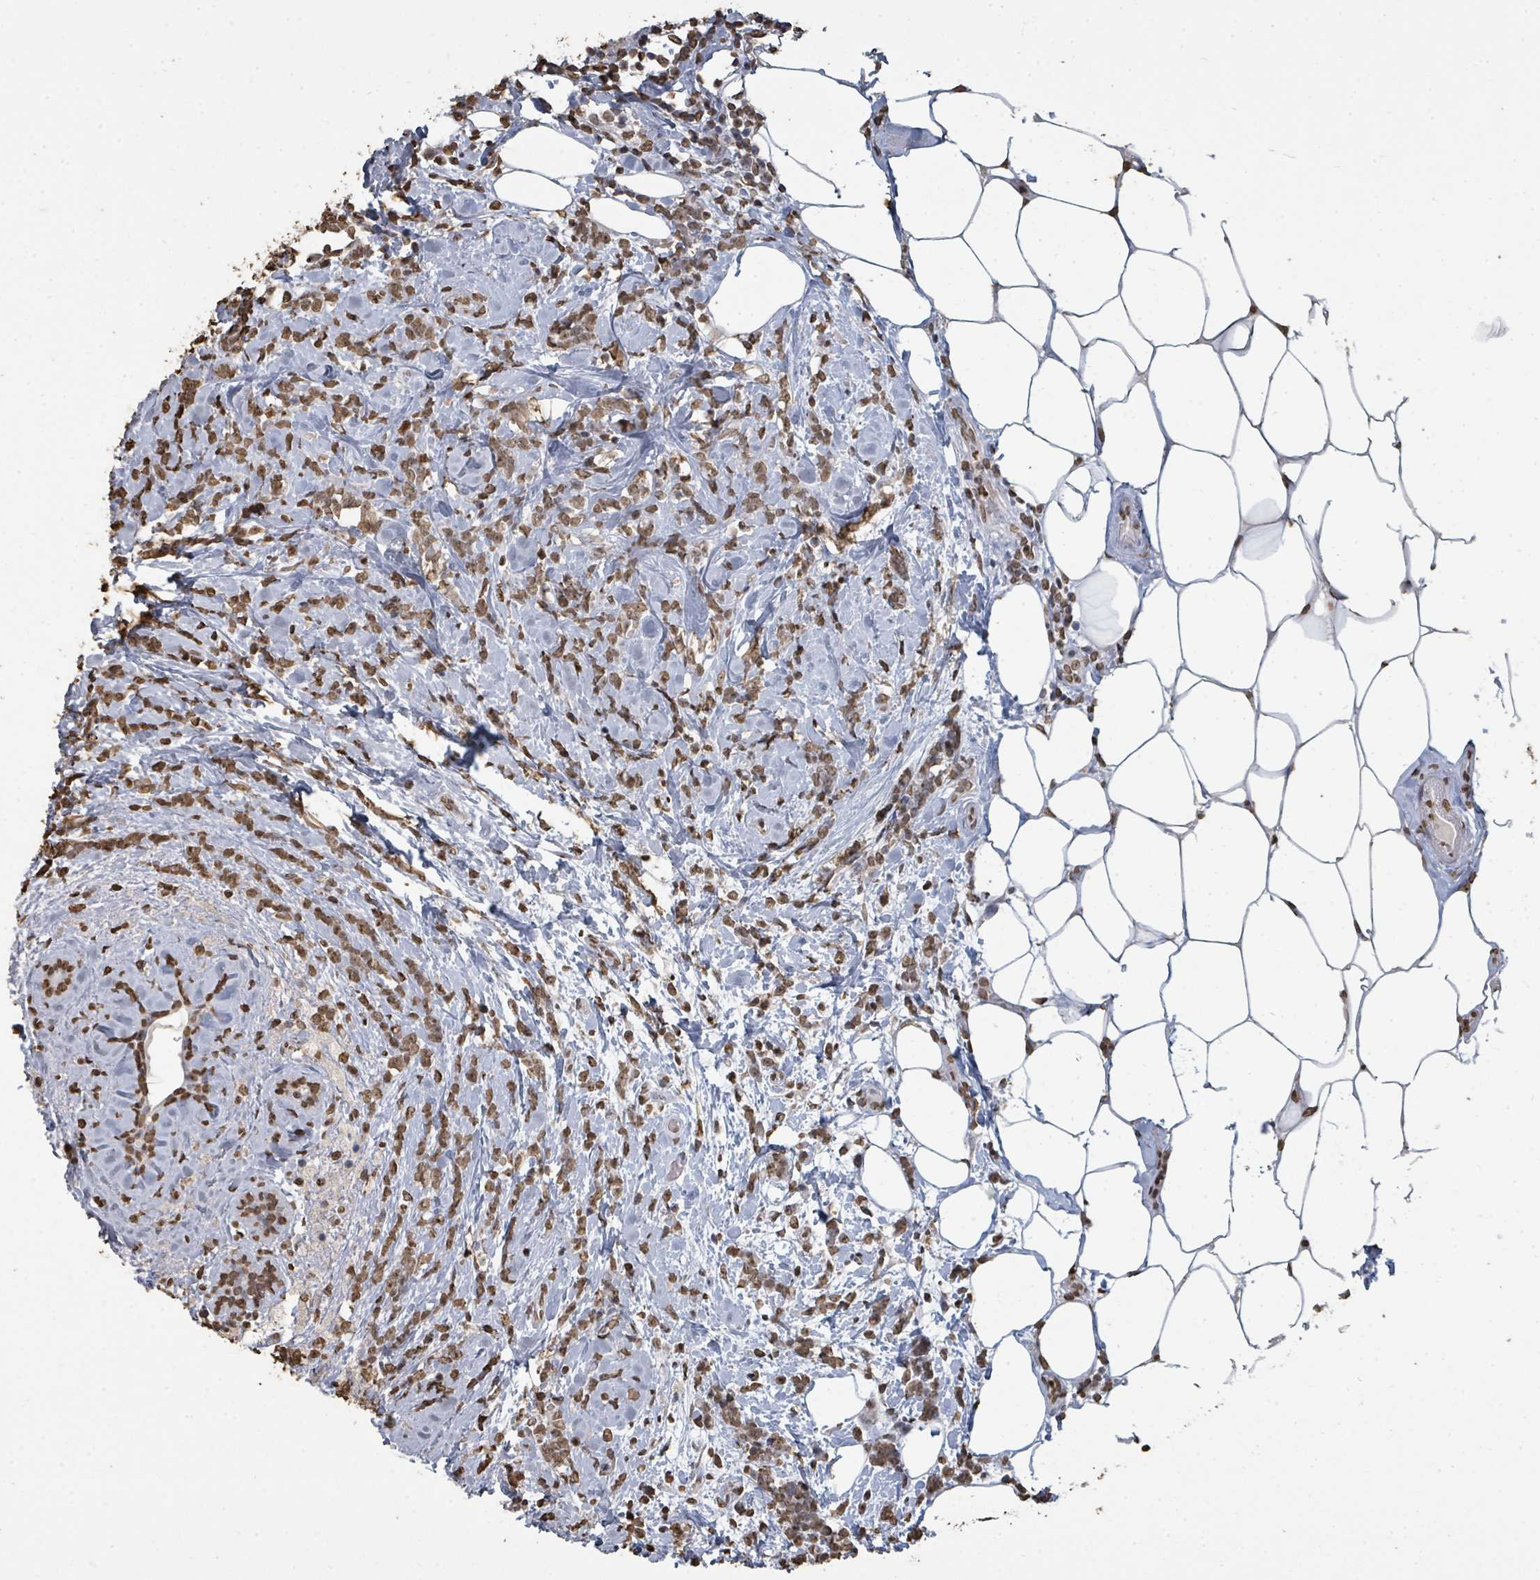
{"staining": {"intensity": "moderate", "quantity": ">75%", "location": "nuclear"}, "tissue": "breast cancer", "cell_type": "Tumor cells", "image_type": "cancer", "snomed": [{"axis": "morphology", "description": "Lobular carcinoma"}, {"axis": "topography", "description": "Breast"}], "caption": "An IHC micrograph of neoplastic tissue is shown. Protein staining in brown highlights moderate nuclear positivity in breast cancer (lobular carcinoma) within tumor cells.", "gene": "MRPS12", "patient": {"sex": "female", "age": 58}}